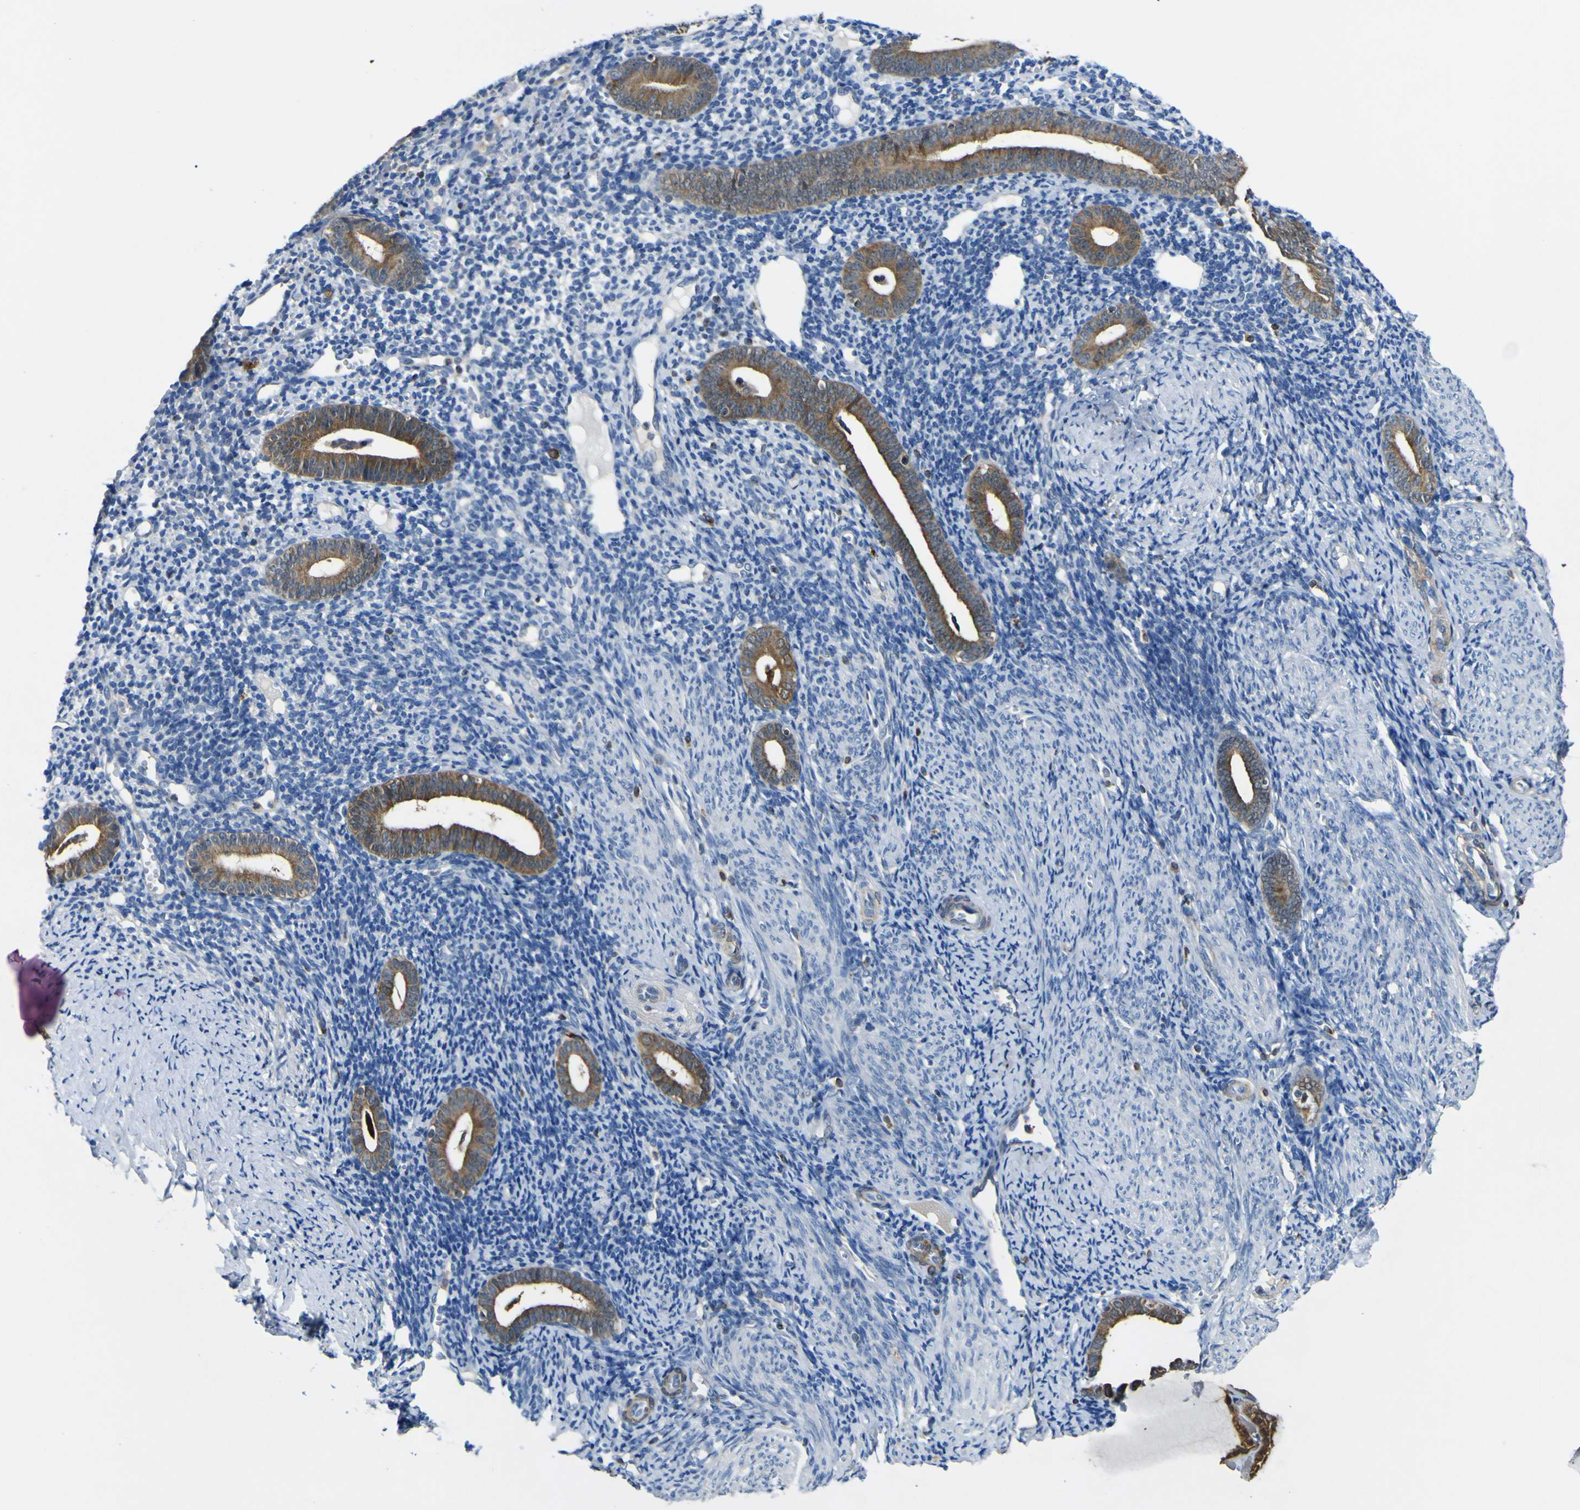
{"staining": {"intensity": "negative", "quantity": "none", "location": "none"}, "tissue": "endometrium", "cell_type": "Cells in endometrial stroma", "image_type": "normal", "snomed": [{"axis": "morphology", "description": "Normal tissue, NOS"}, {"axis": "topography", "description": "Endometrium"}], "caption": "Immunohistochemistry (IHC) of unremarkable endometrium displays no expression in cells in endometrial stroma.", "gene": "EML2", "patient": {"sex": "female", "age": 50}}